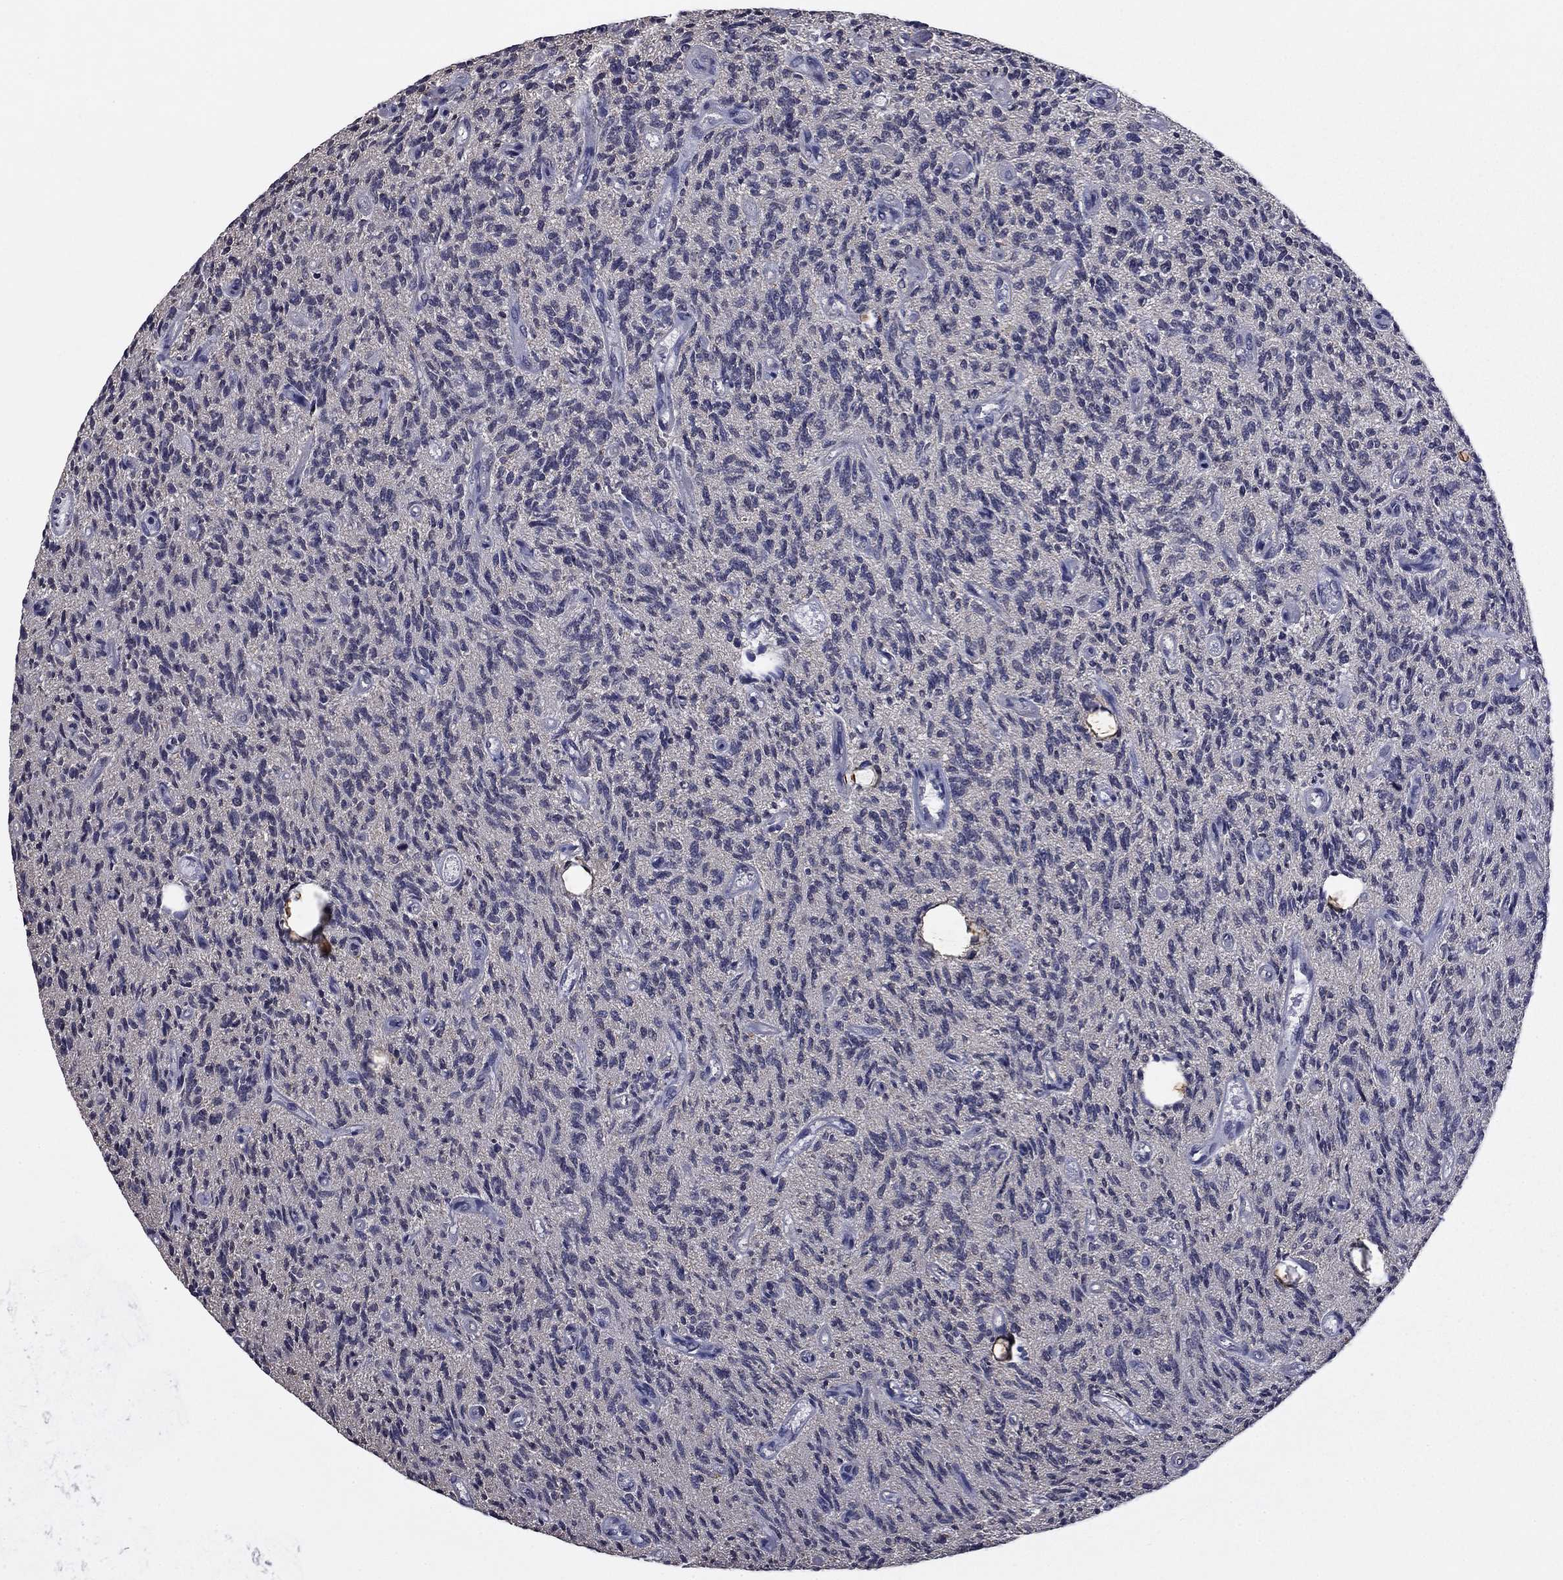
{"staining": {"intensity": "negative", "quantity": "none", "location": "none"}, "tissue": "glioma", "cell_type": "Tumor cells", "image_type": "cancer", "snomed": [{"axis": "morphology", "description": "Glioma, malignant, High grade"}, {"axis": "topography", "description": "Brain"}], "caption": "Image shows no protein staining in tumor cells of malignant high-grade glioma tissue. (Brightfield microscopy of DAB (3,3'-diaminobenzidine) IHC at high magnification).", "gene": "MFAP3L", "patient": {"sex": "male", "age": 64}}